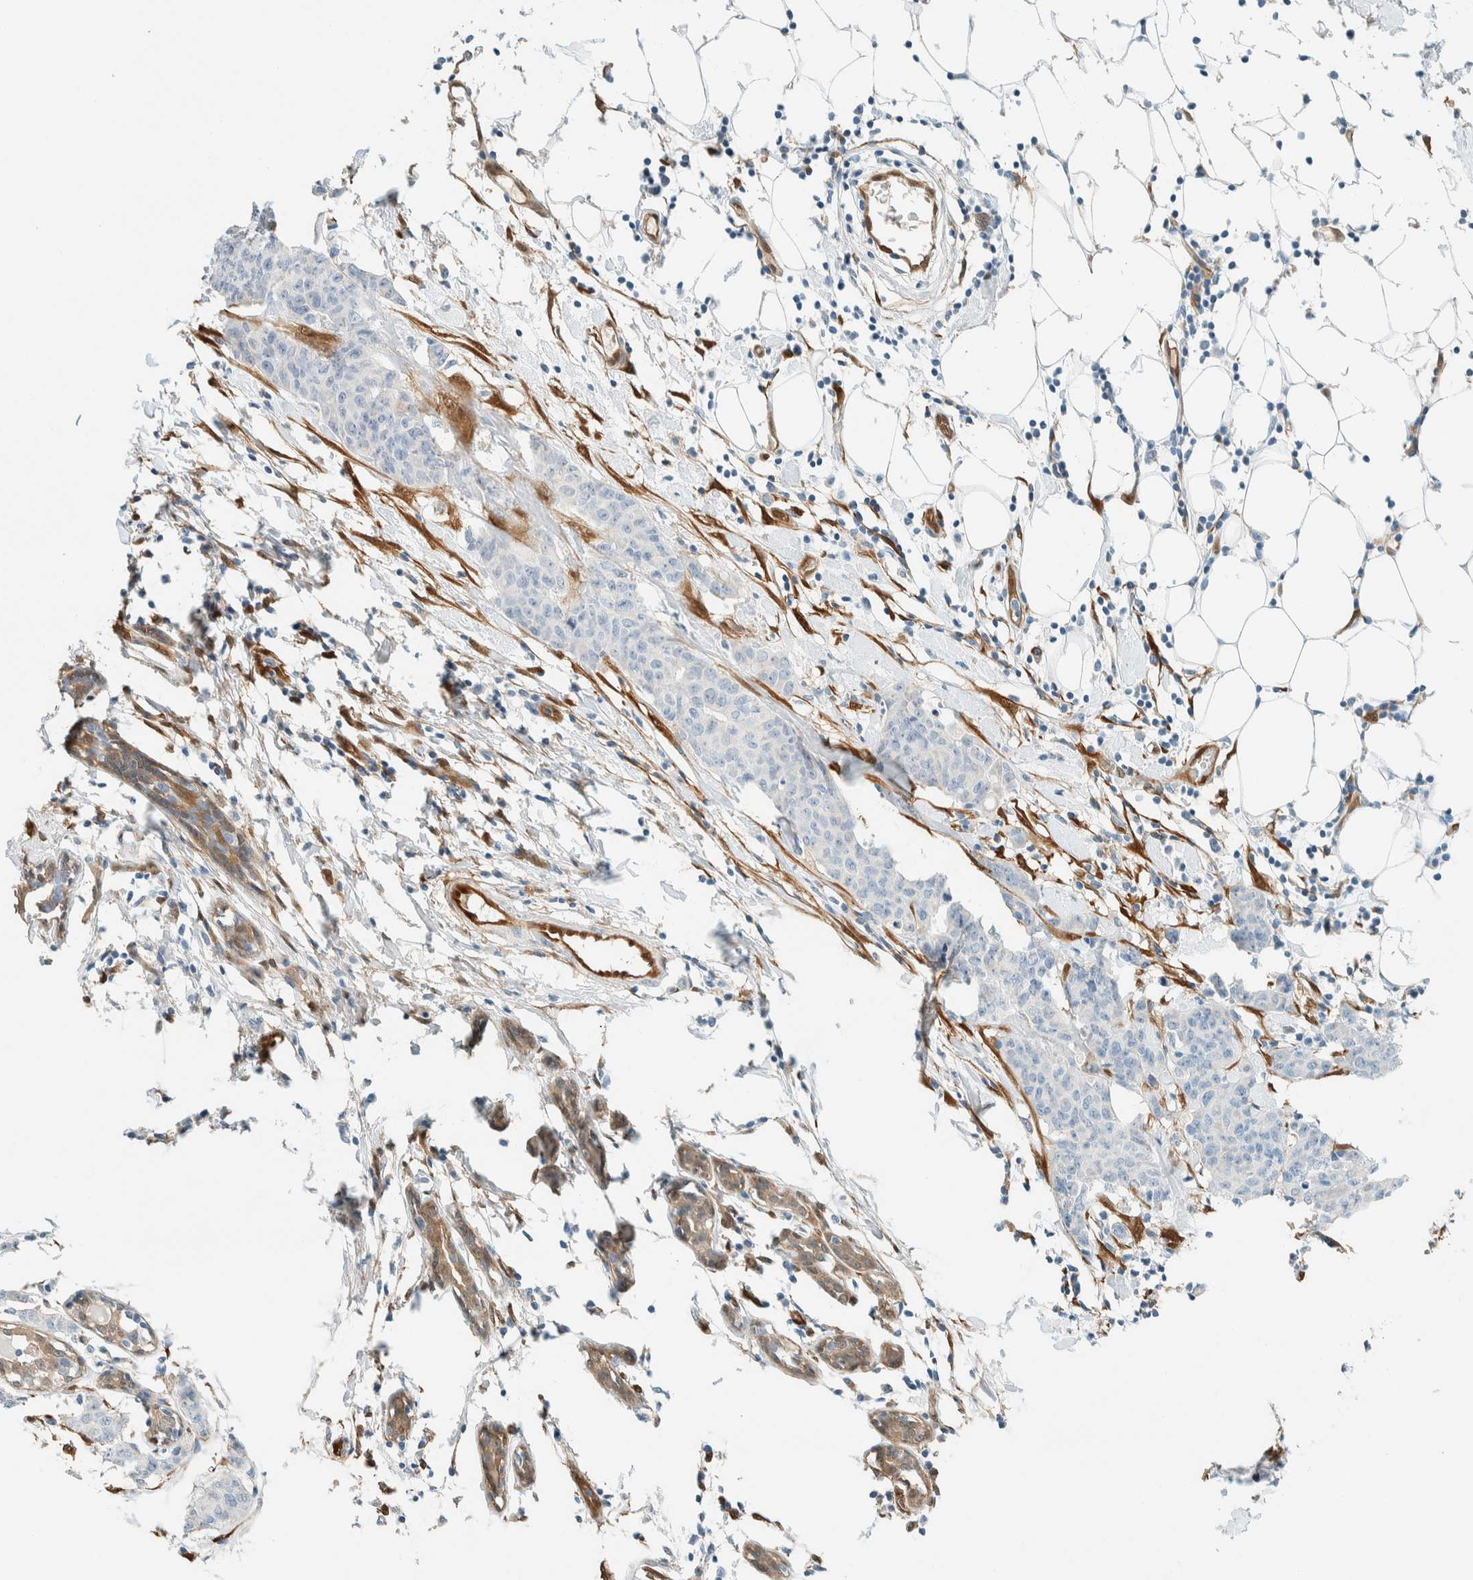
{"staining": {"intensity": "negative", "quantity": "none", "location": "none"}, "tissue": "breast cancer", "cell_type": "Tumor cells", "image_type": "cancer", "snomed": [{"axis": "morphology", "description": "Normal tissue, NOS"}, {"axis": "morphology", "description": "Duct carcinoma"}, {"axis": "topography", "description": "Breast"}], "caption": "Immunohistochemistry histopathology image of human breast cancer stained for a protein (brown), which displays no positivity in tumor cells.", "gene": "NXN", "patient": {"sex": "female", "age": 40}}